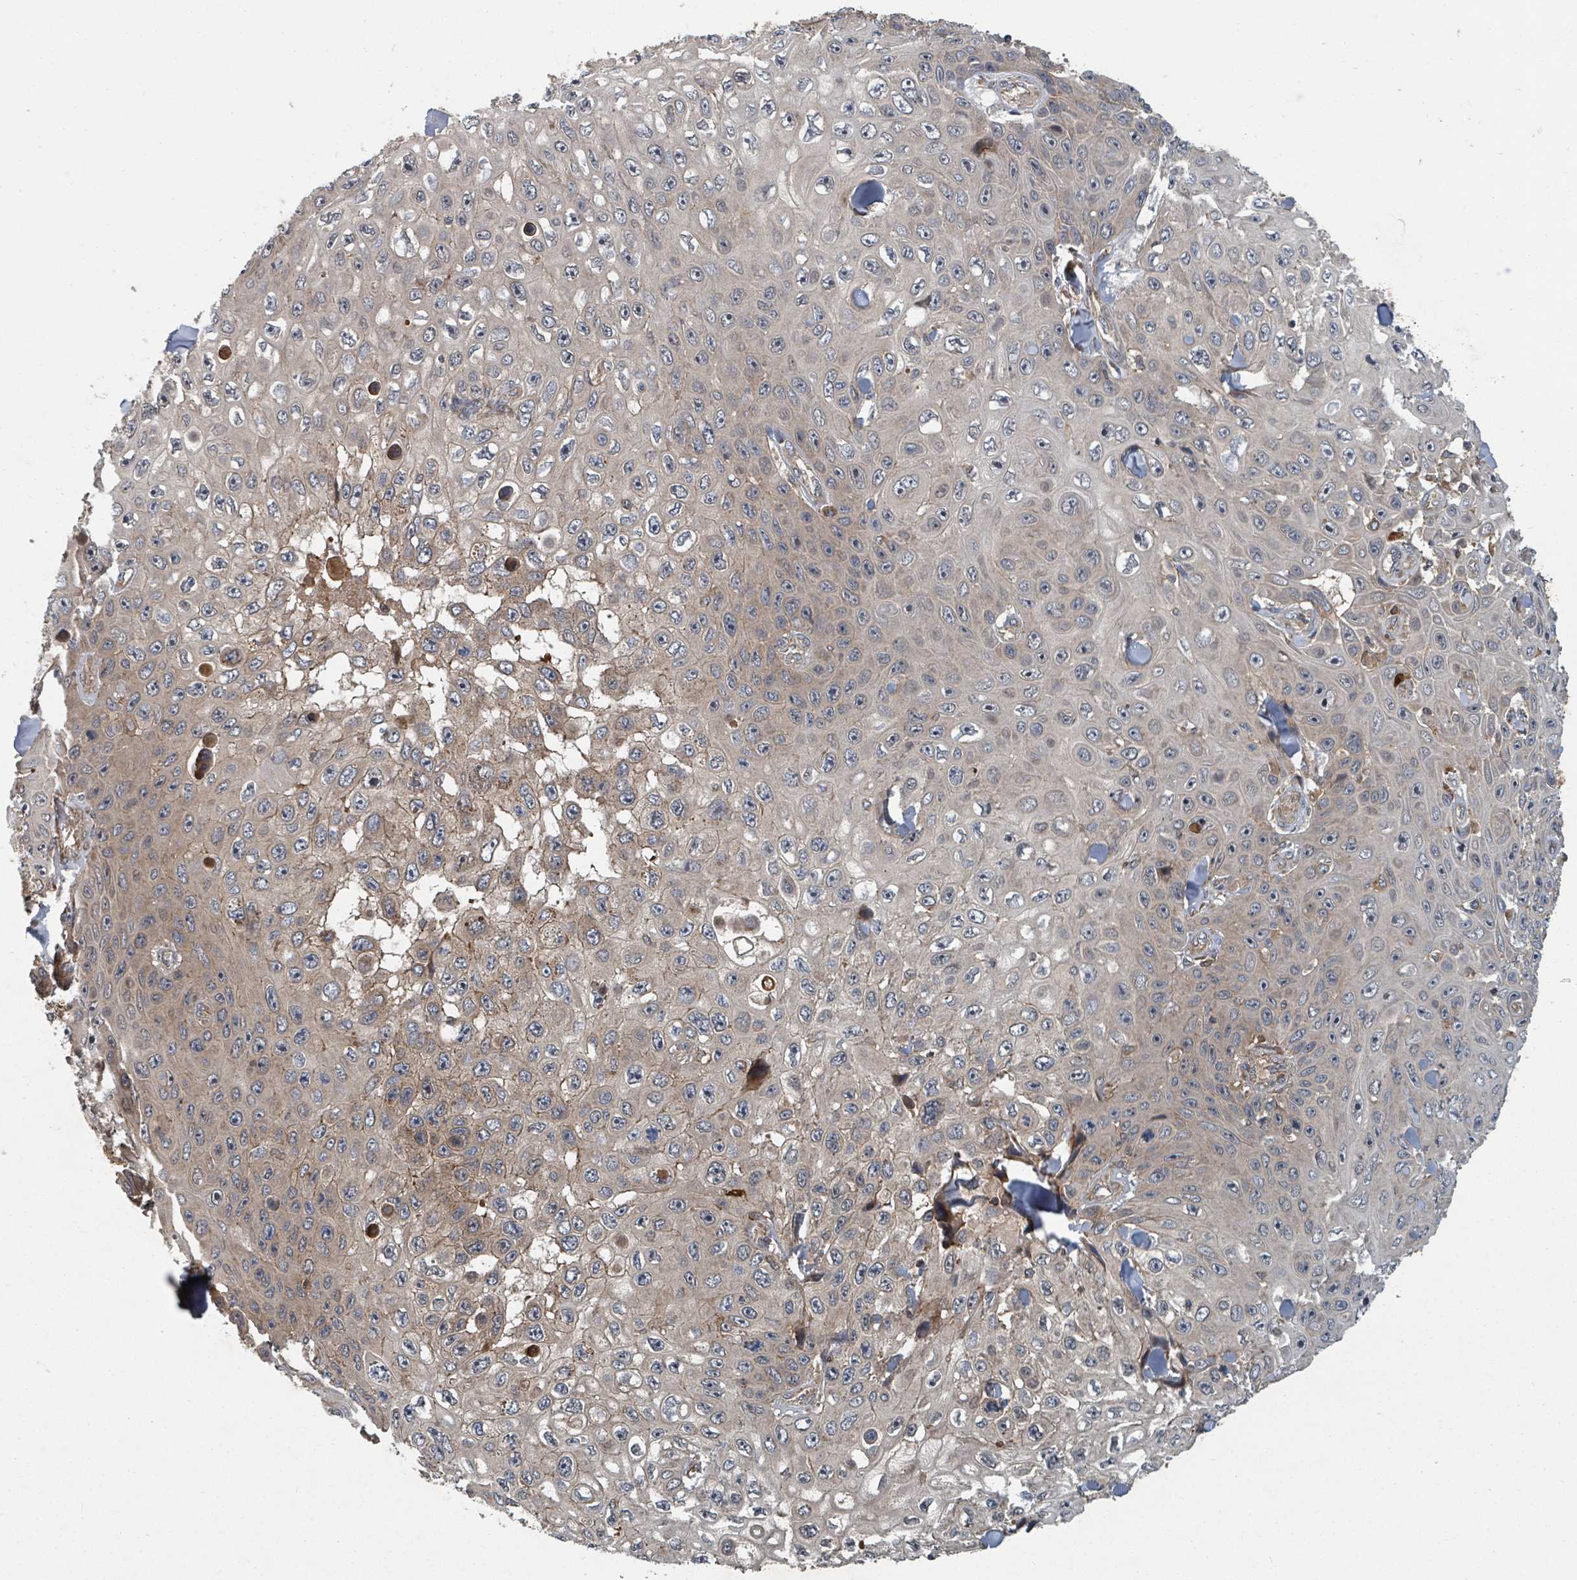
{"staining": {"intensity": "weak", "quantity": "25%-75%", "location": "cytoplasmic/membranous"}, "tissue": "skin cancer", "cell_type": "Tumor cells", "image_type": "cancer", "snomed": [{"axis": "morphology", "description": "Squamous cell carcinoma, NOS"}, {"axis": "topography", "description": "Skin"}], "caption": "Immunohistochemistry (IHC) photomicrograph of human squamous cell carcinoma (skin) stained for a protein (brown), which reveals low levels of weak cytoplasmic/membranous positivity in approximately 25%-75% of tumor cells.", "gene": "DPM1", "patient": {"sex": "male", "age": 82}}